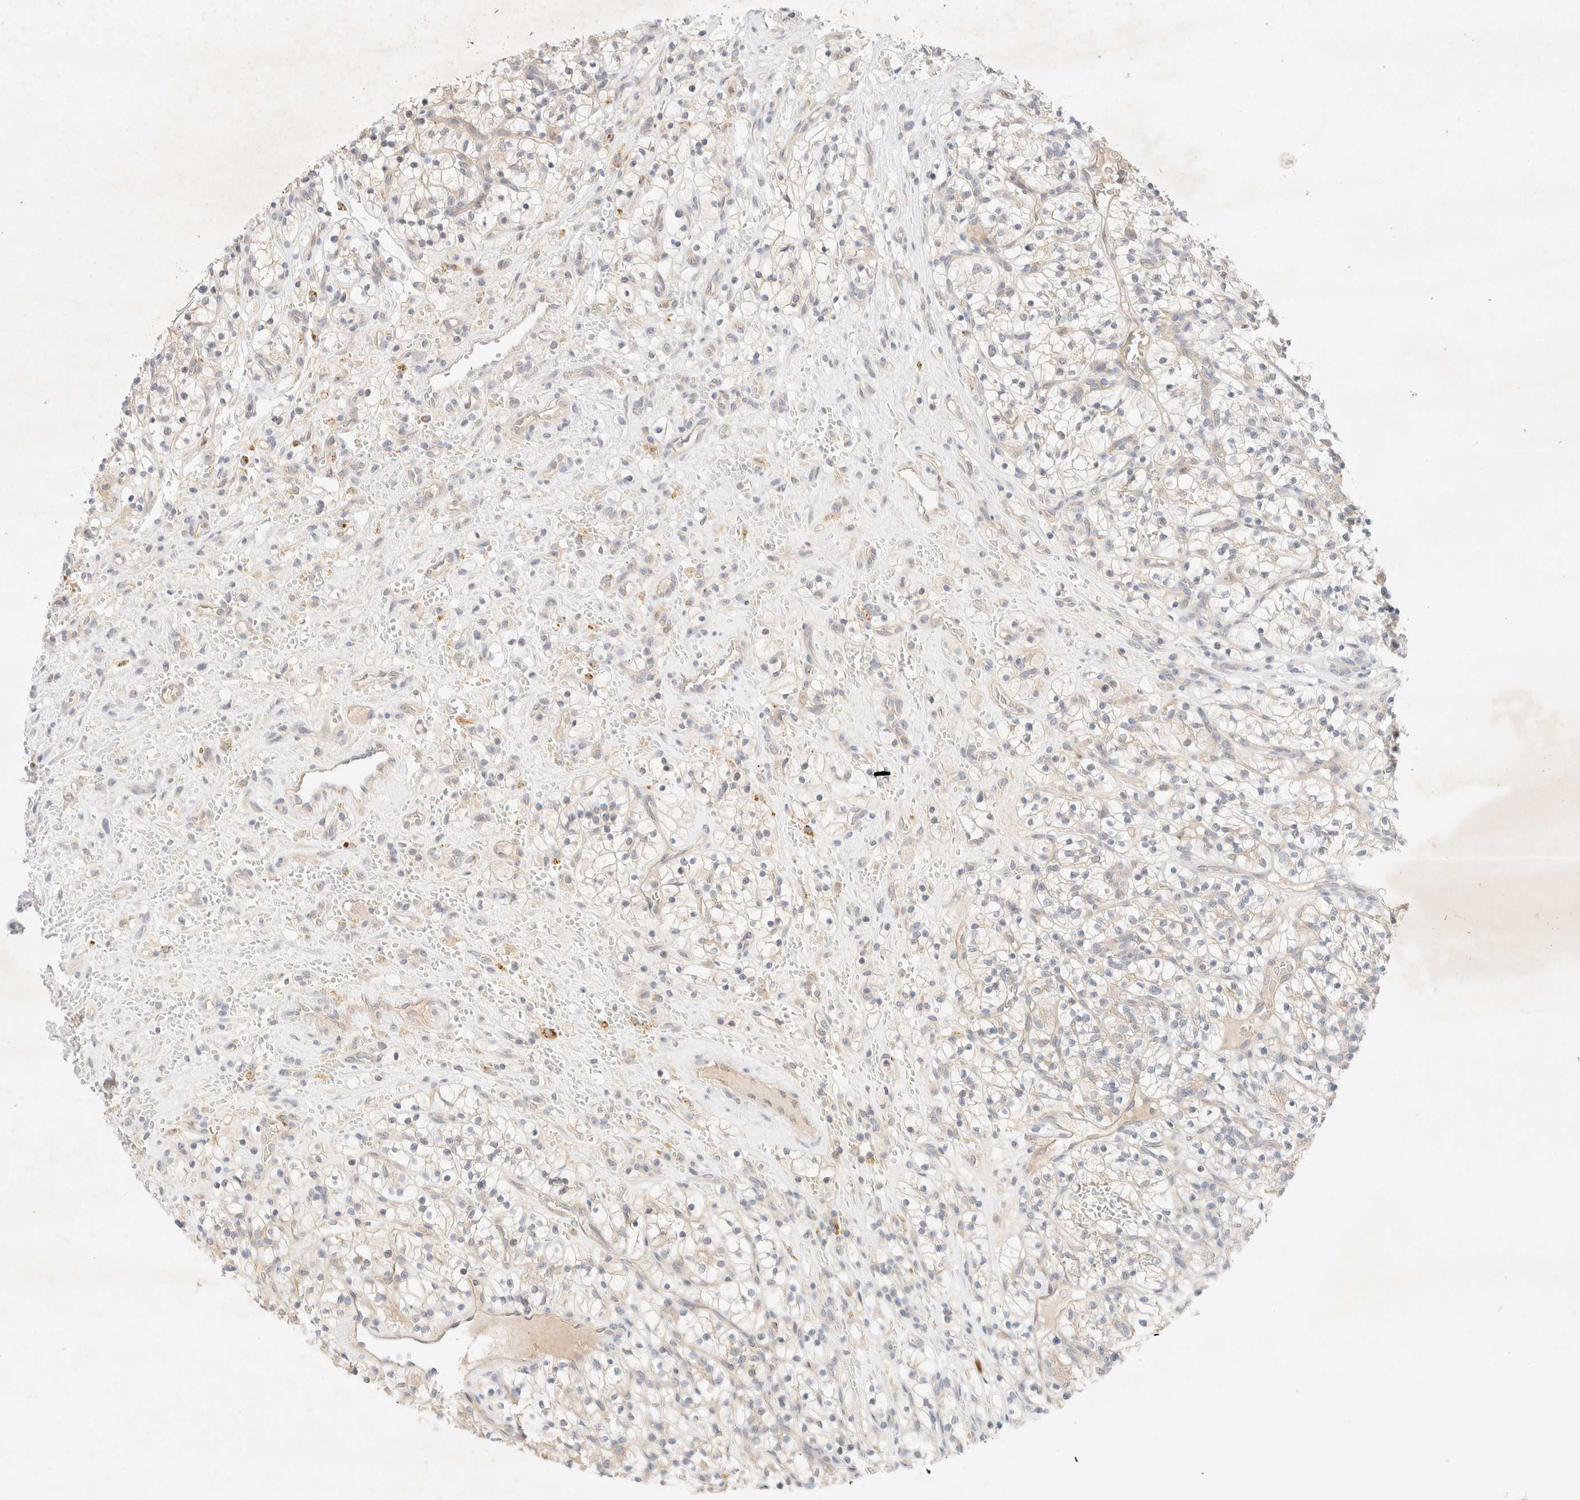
{"staining": {"intensity": "negative", "quantity": "none", "location": "none"}, "tissue": "renal cancer", "cell_type": "Tumor cells", "image_type": "cancer", "snomed": [{"axis": "morphology", "description": "Adenocarcinoma, NOS"}, {"axis": "topography", "description": "Kidney"}], "caption": "This is an immunohistochemistry (IHC) image of renal cancer (adenocarcinoma). There is no staining in tumor cells.", "gene": "SGSM2", "patient": {"sex": "female", "age": 57}}